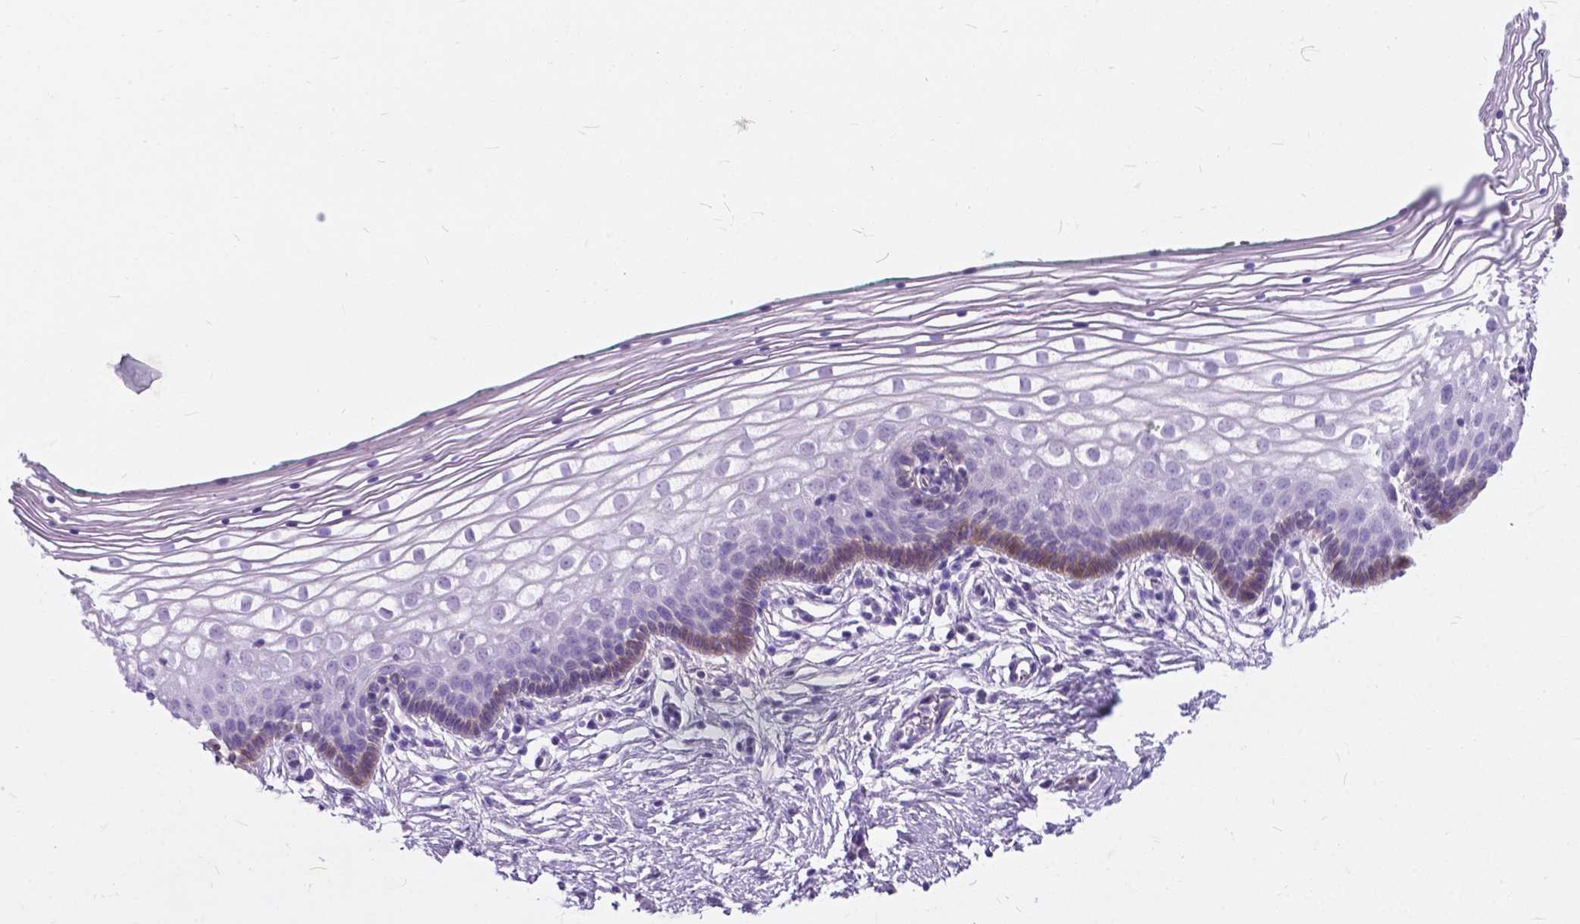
{"staining": {"intensity": "weak", "quantity": "<25%", "location": "cytoplasmic/membranous"}, "tissue": "vagina", "cell_type": "Squamous epithelial cells", "image_type": "normal", "snomed": [{"axis": "morphology", "description": "Normal tissue, NOS"}, {"axis": "topography", "description": "Vagina"}], "caption": "A high-resolution histopathology image shows immunohistochemistry staining of unremarkable vagina, which demonstrates no significant staining in squamous epithelial cells.", "gene": "KIAA0040", "patient": {"sex": "female", "age": 36}}